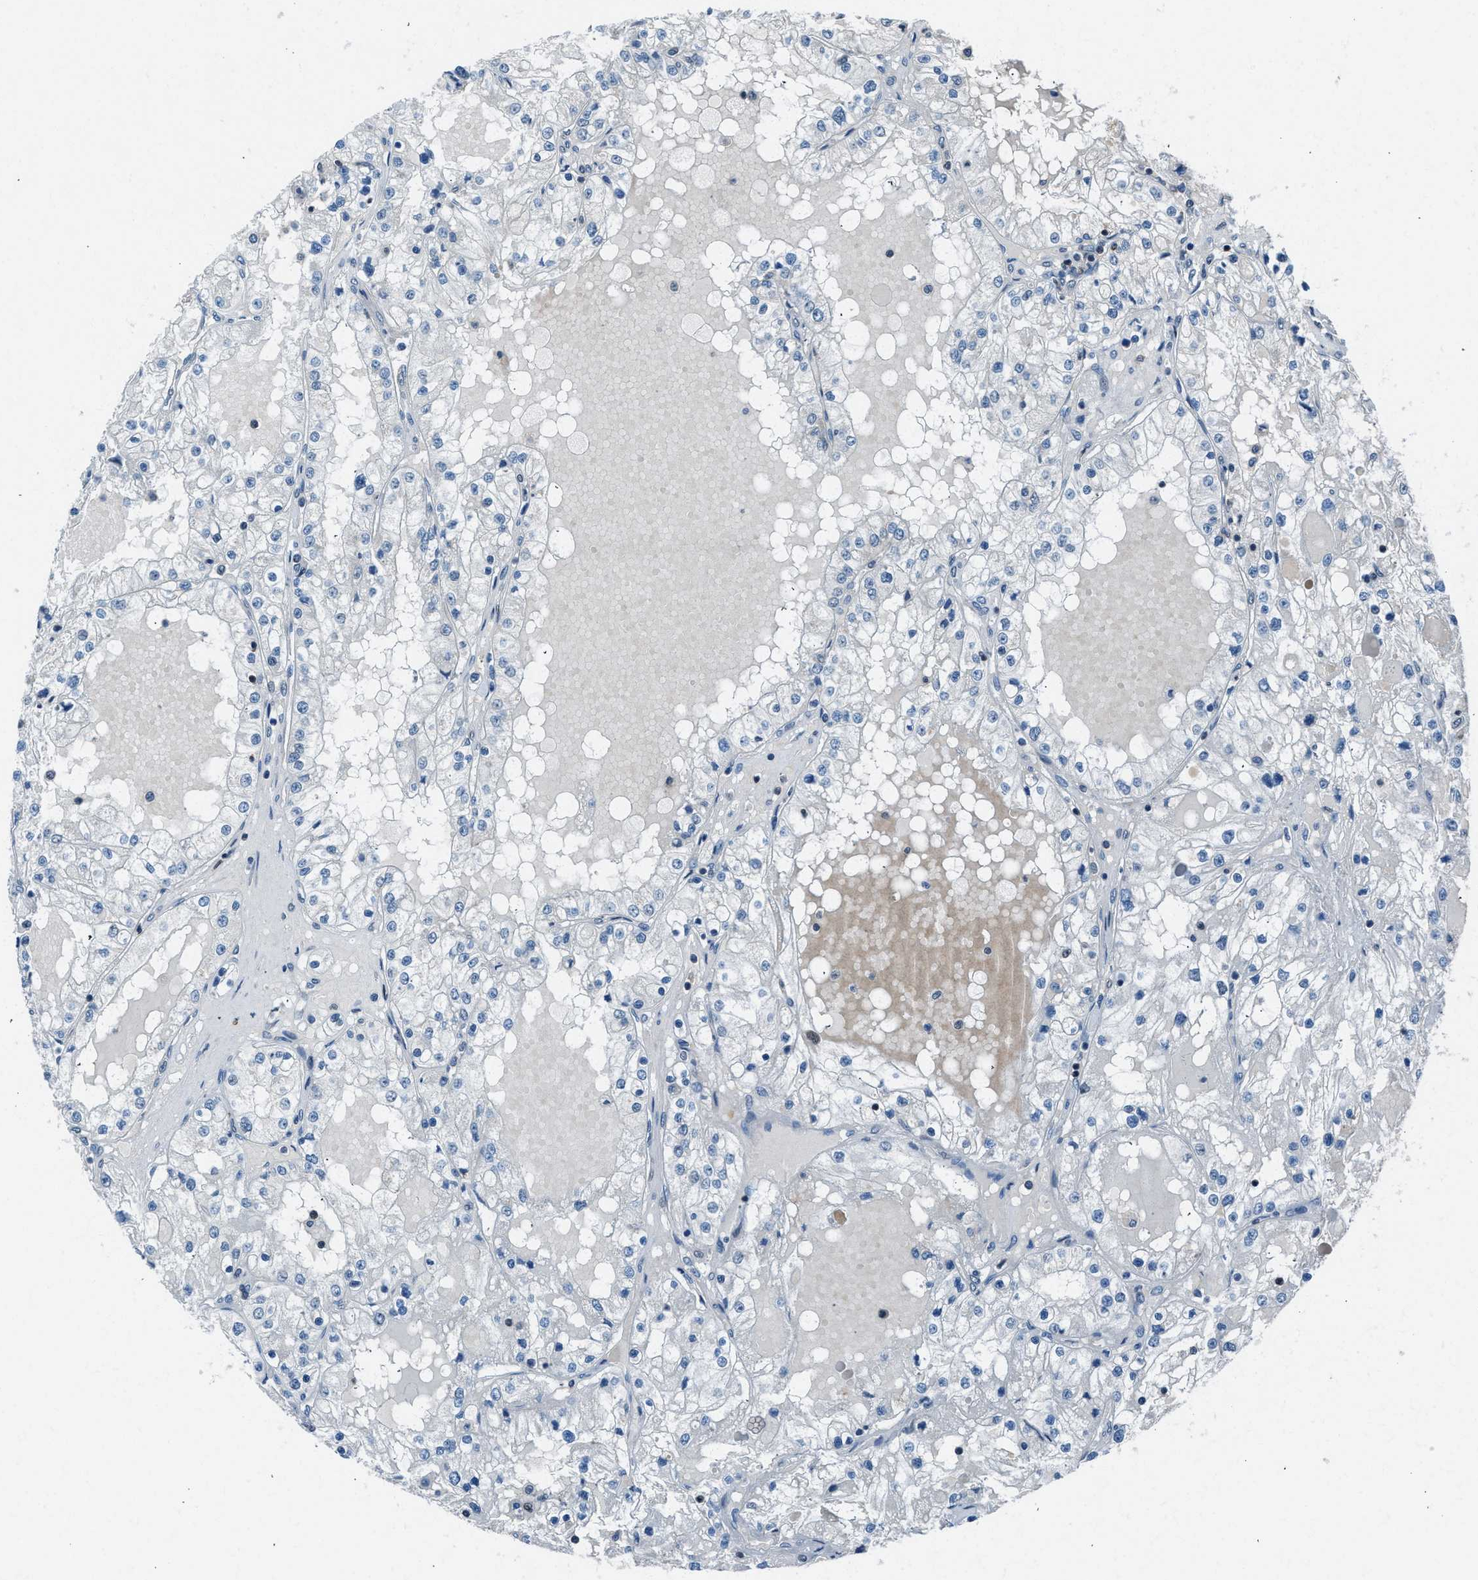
{"staining": {"intensity": "negative", "quantity": "none", "location": "none"}, "tissue": "renal cancer", "cell_type": "Tumor cells", "image_type": "cancer", "snomed": [{"axis": "morphology", "description": "Adenocarcinoma, NOS"}, {"axis": "topography", "description": "Kidney"}], "caption": "IHC image of human renal cancer (adenocarcinoma) stained for a protein (brown), which displays no expression in tumor cells.", "gene": "LMLN", "patient": {"sex": "male", "age": 68}}